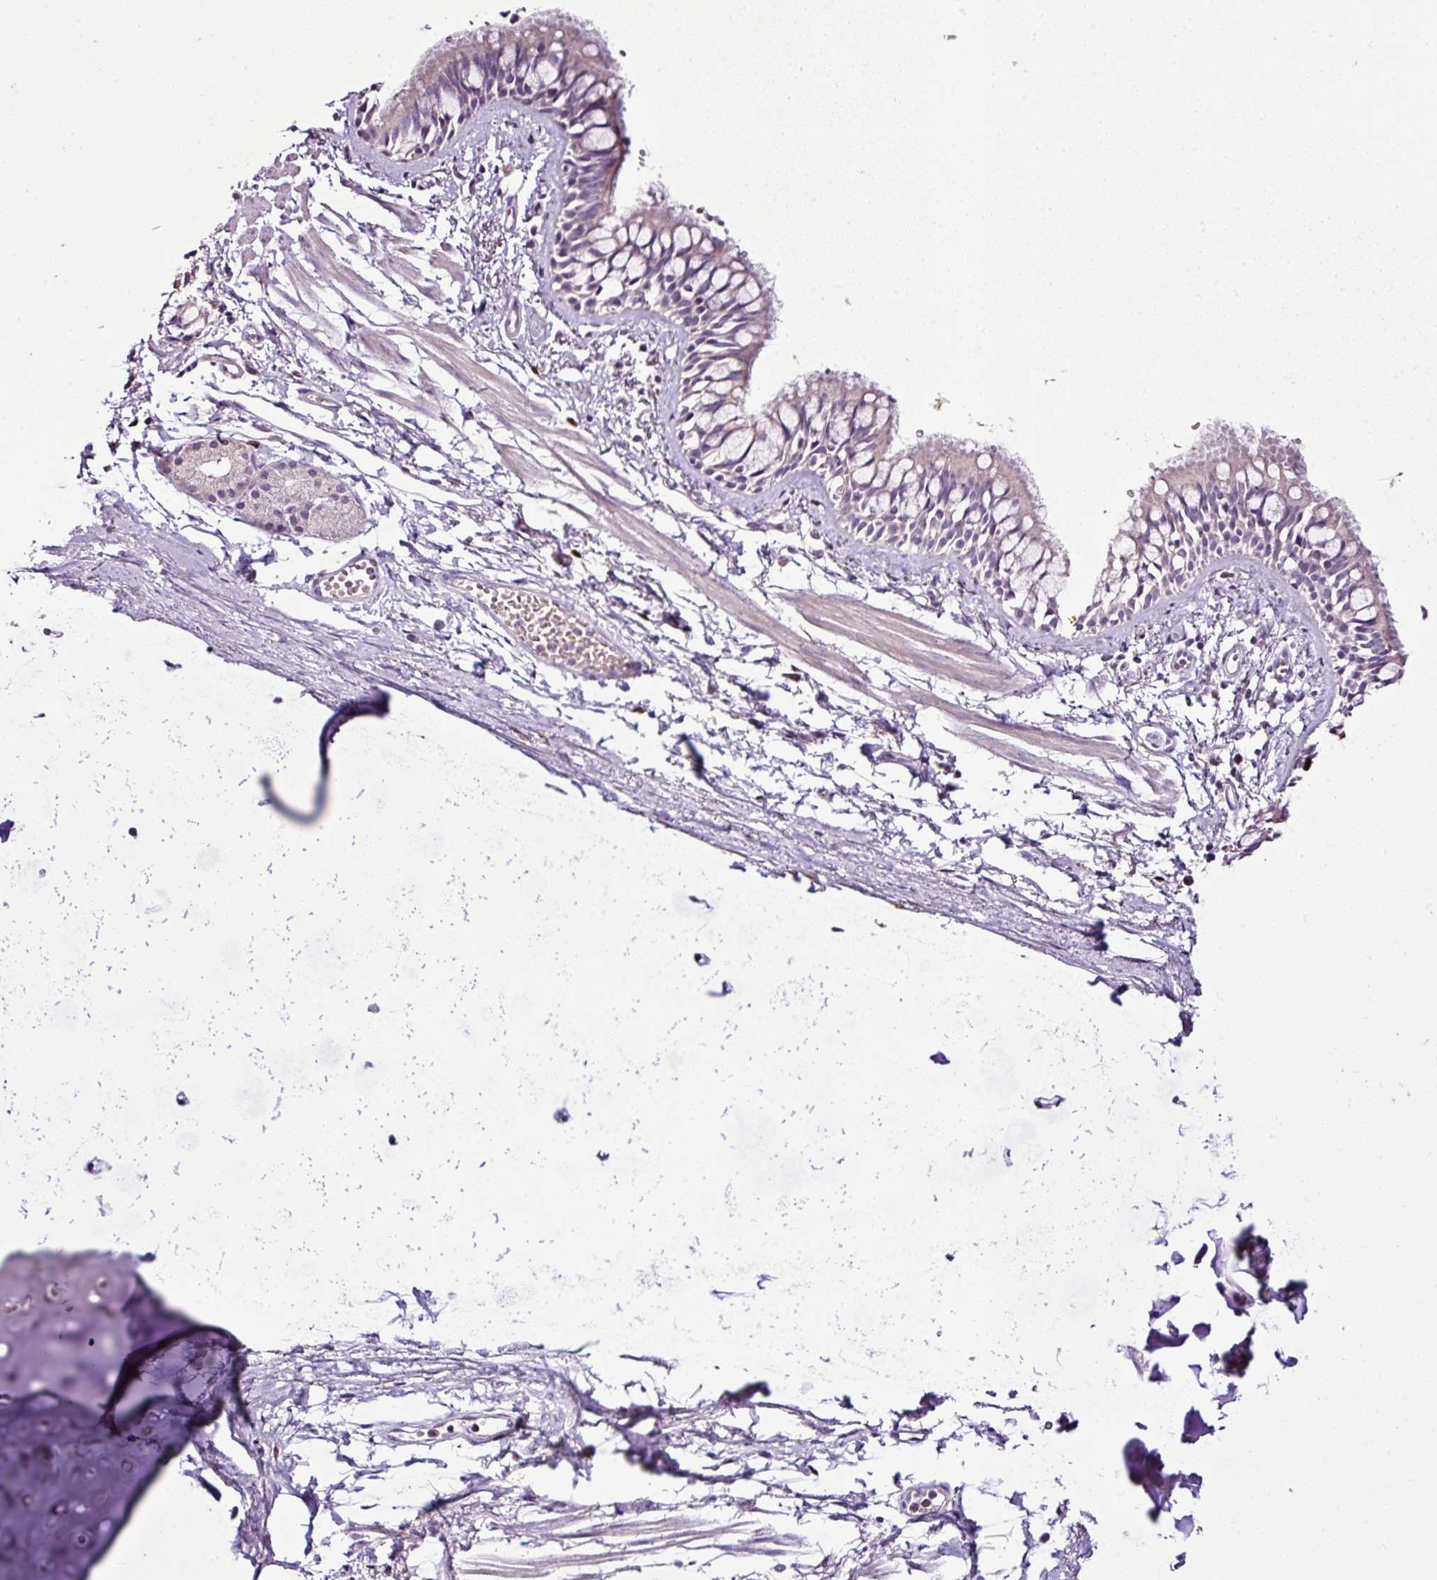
{"staining": {"intensity": "negative", "quantity": "none", "location": "none"}, "tissue": "bronchus", "cell_type": "Respiratory epithelial cells", "image_type": "normal", "snomed": [{"axis": "morphology", "description": "Normal tissue, NOS"}, {"axis": "topography", "description": "Lymph node"}, {"axis": "topography", "description": "Cartilage tissue"}, {"axis": "topography", "description": "Bronchus"}], "caption": "Histopathology image shows no significant protein positivity in respiratory epithelial cells of normal bronchus.", "gene": "ESR1", "patient": {"sex": "female", "age": 70}}